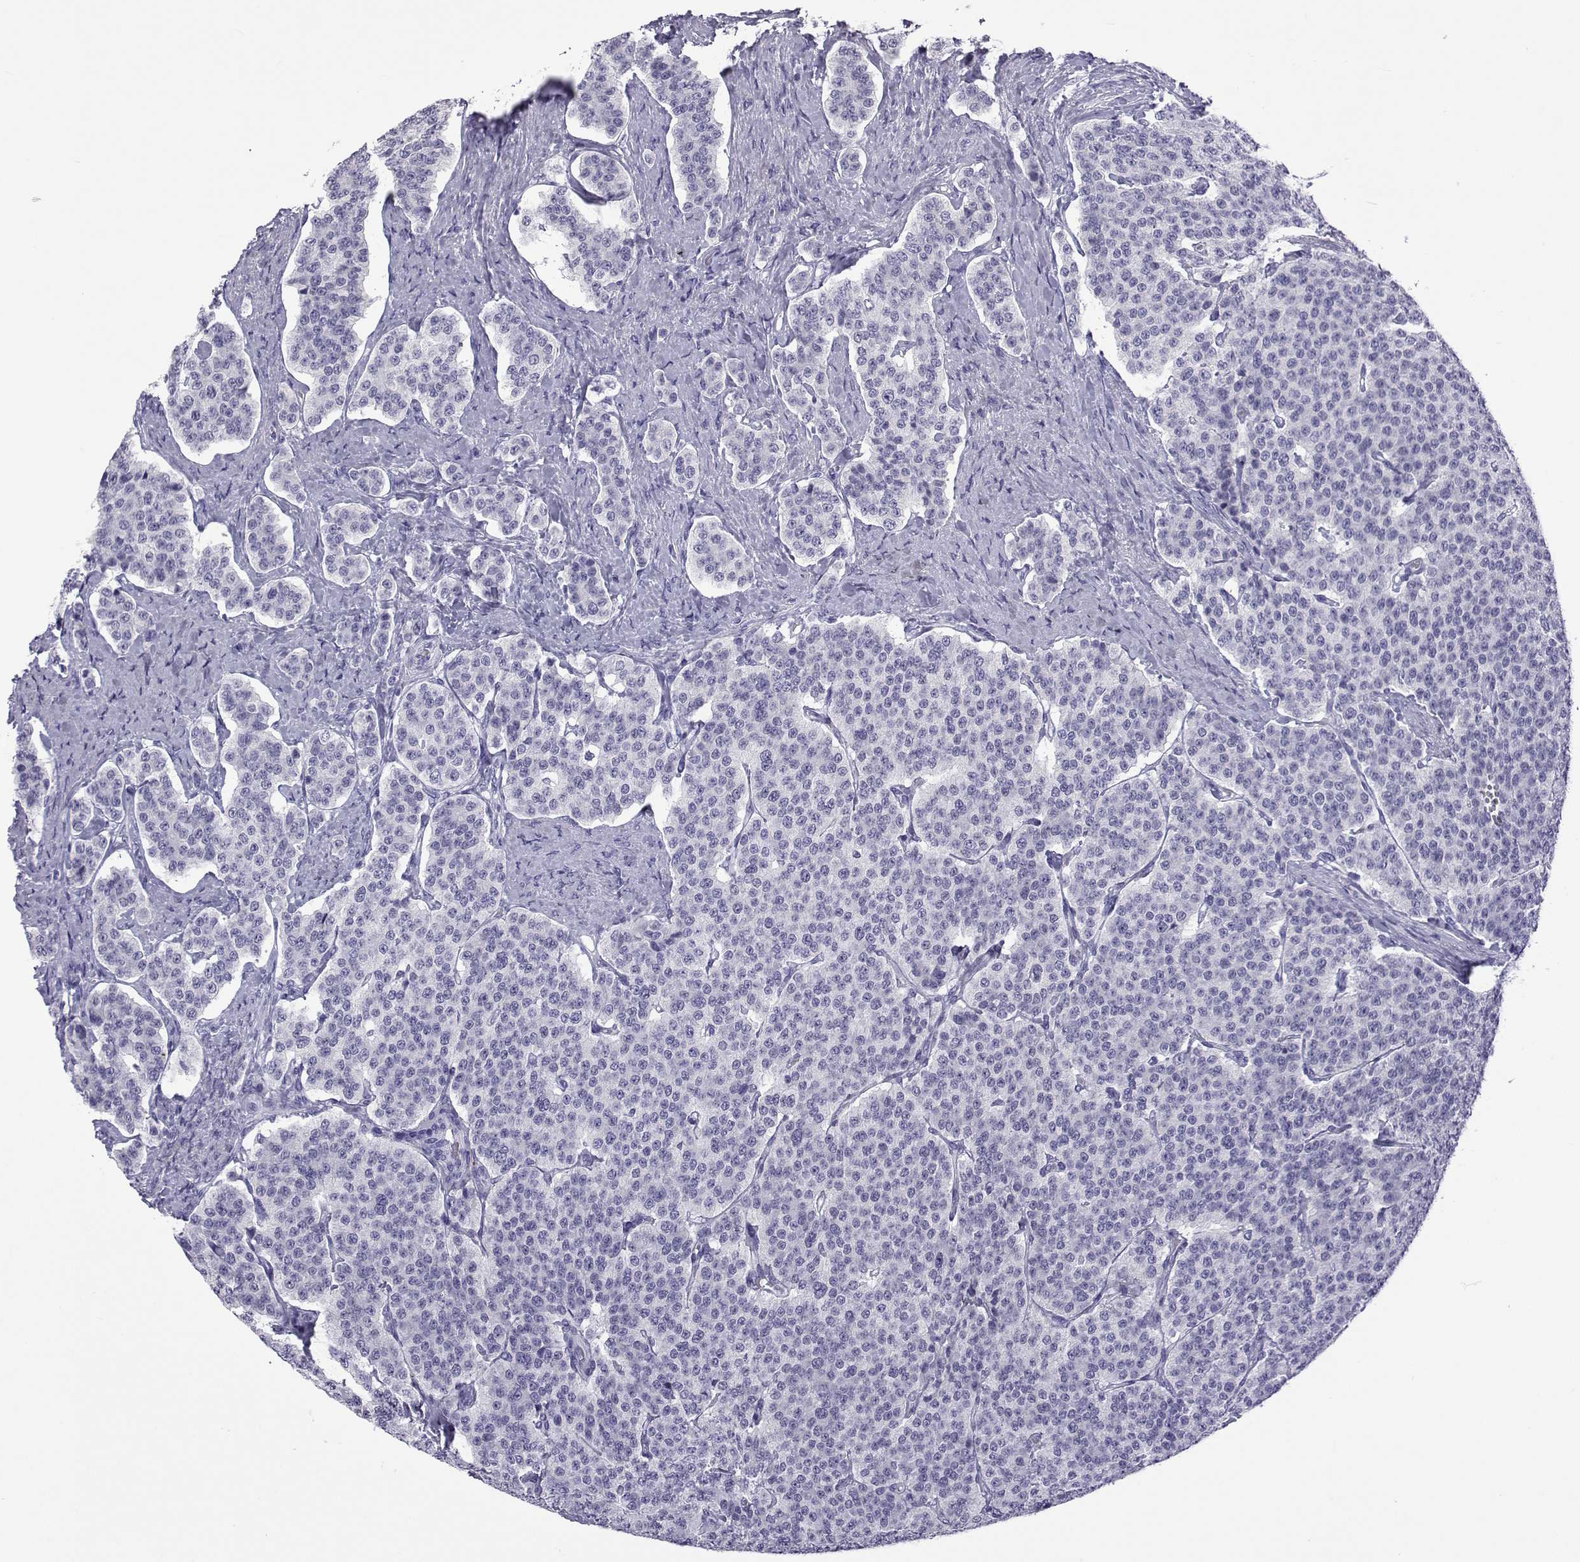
{"staining": {"intensity": "negative", "quantity": "none", "location": "none"}, "tissue": "carcinoid", "cell_type": "Tumor cells", "image_type": "cancer", "snomed": [{"axis": "morphology", "description": "Carcinoid, malignant, NOS"}, {"axis": "topography", "description": "Small intestine"}], "caption": "The immunohistochemistry (IHC) micrograph has no significant staining in tumor cells of carcinoid tissue.", "gene": "ACTL7A", "patient": {"sex": "female", "age": 58}}